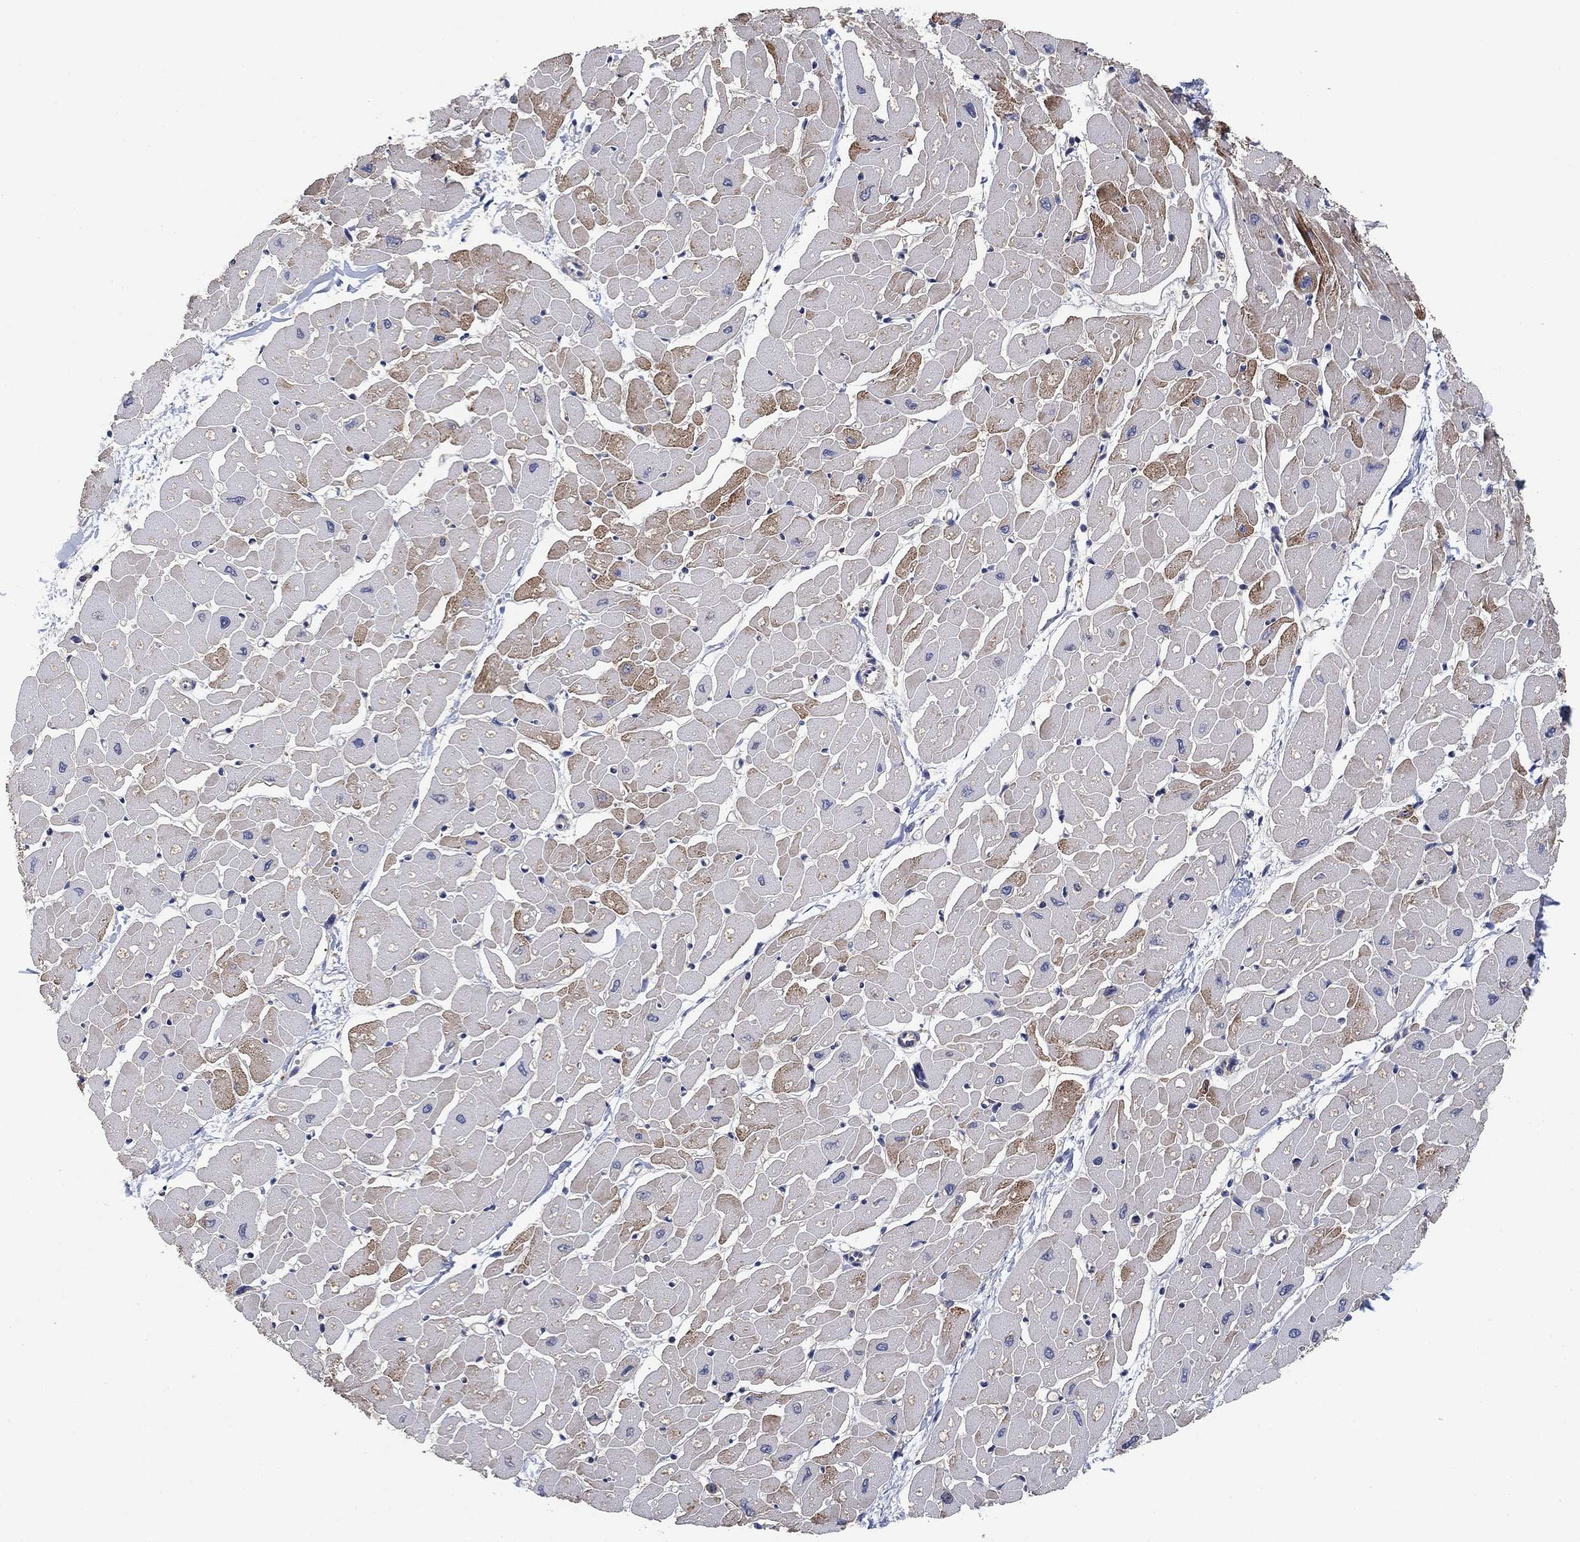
{"staining": {"intensity": "strong", "quantity": "25%-75%", "location": "cytoplasmic/membranous"}, "tissue": "heart muscle", "cell_type": "Cardiomyocytes", "image_type": "normal", "snomed": [{"axis": "morphology", "description": "Normal tissue, NOS"}, {"axis": "topography", "description": "Heart"}], "caption": "Human heart muscle stained with a brown dye reveals strong cytoplasmic/membranous positive expression in approximately 25%-75% of cardiomyocytes.", "gene": "CCDC43", "patient": {"sex": "male", "age": 57}}